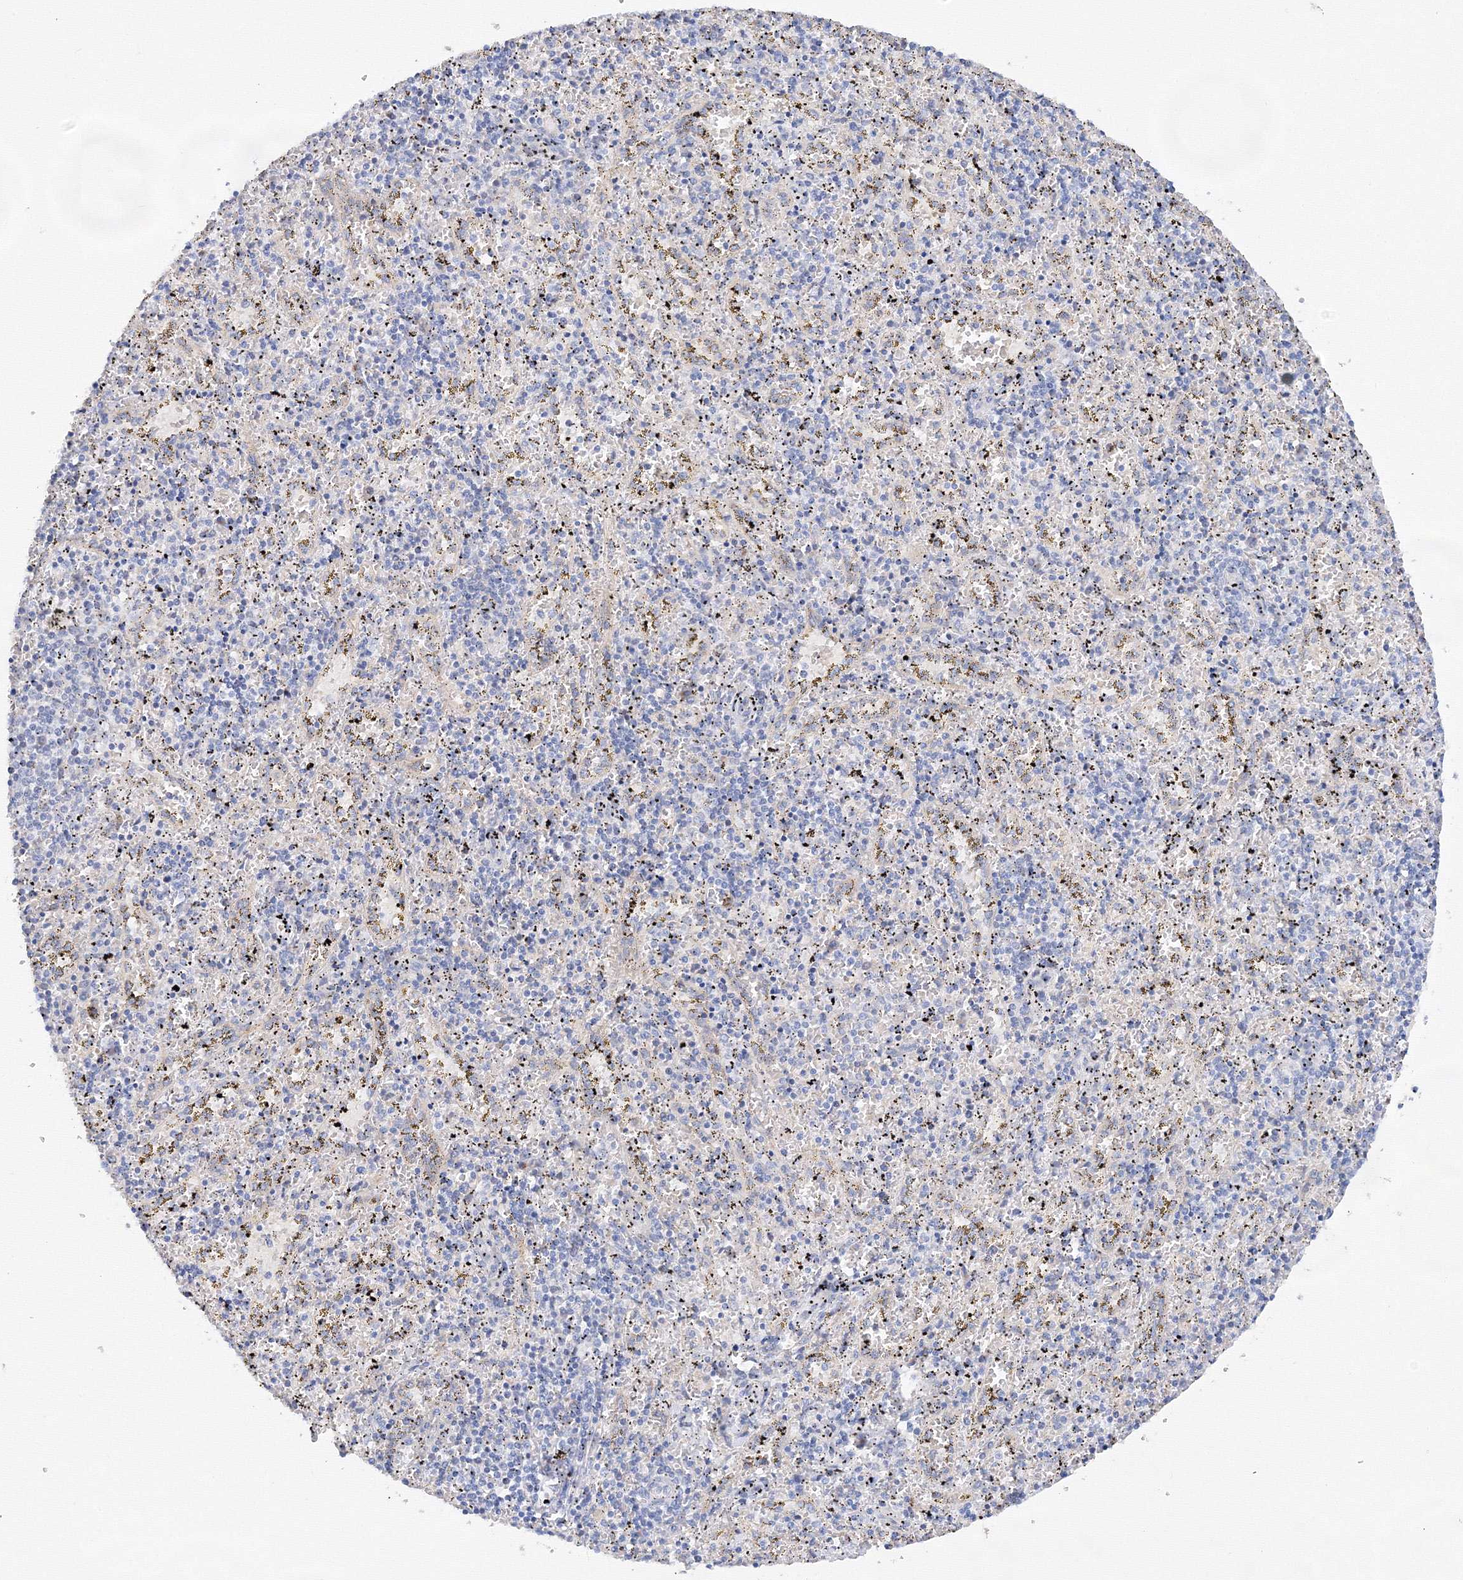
{"staining": {"intensity": "negative", "quantity": "none", "location": "none"}, "tissue": "spleen", "cell_type": "Cells in red pulp", "image_type": "normal", "snomed": [{"axis": "morphology", "description": "Normal tissue, NOS"}, {"axis": "topography", "description": "Spleen"}], "caption": "This is an immunohistochemistry photomicrograph of unremarkable spleen. There is no positivity in cells in red pulp.", "gene": "TAMM41", "patient": {"sex": "male", "age": 11}}